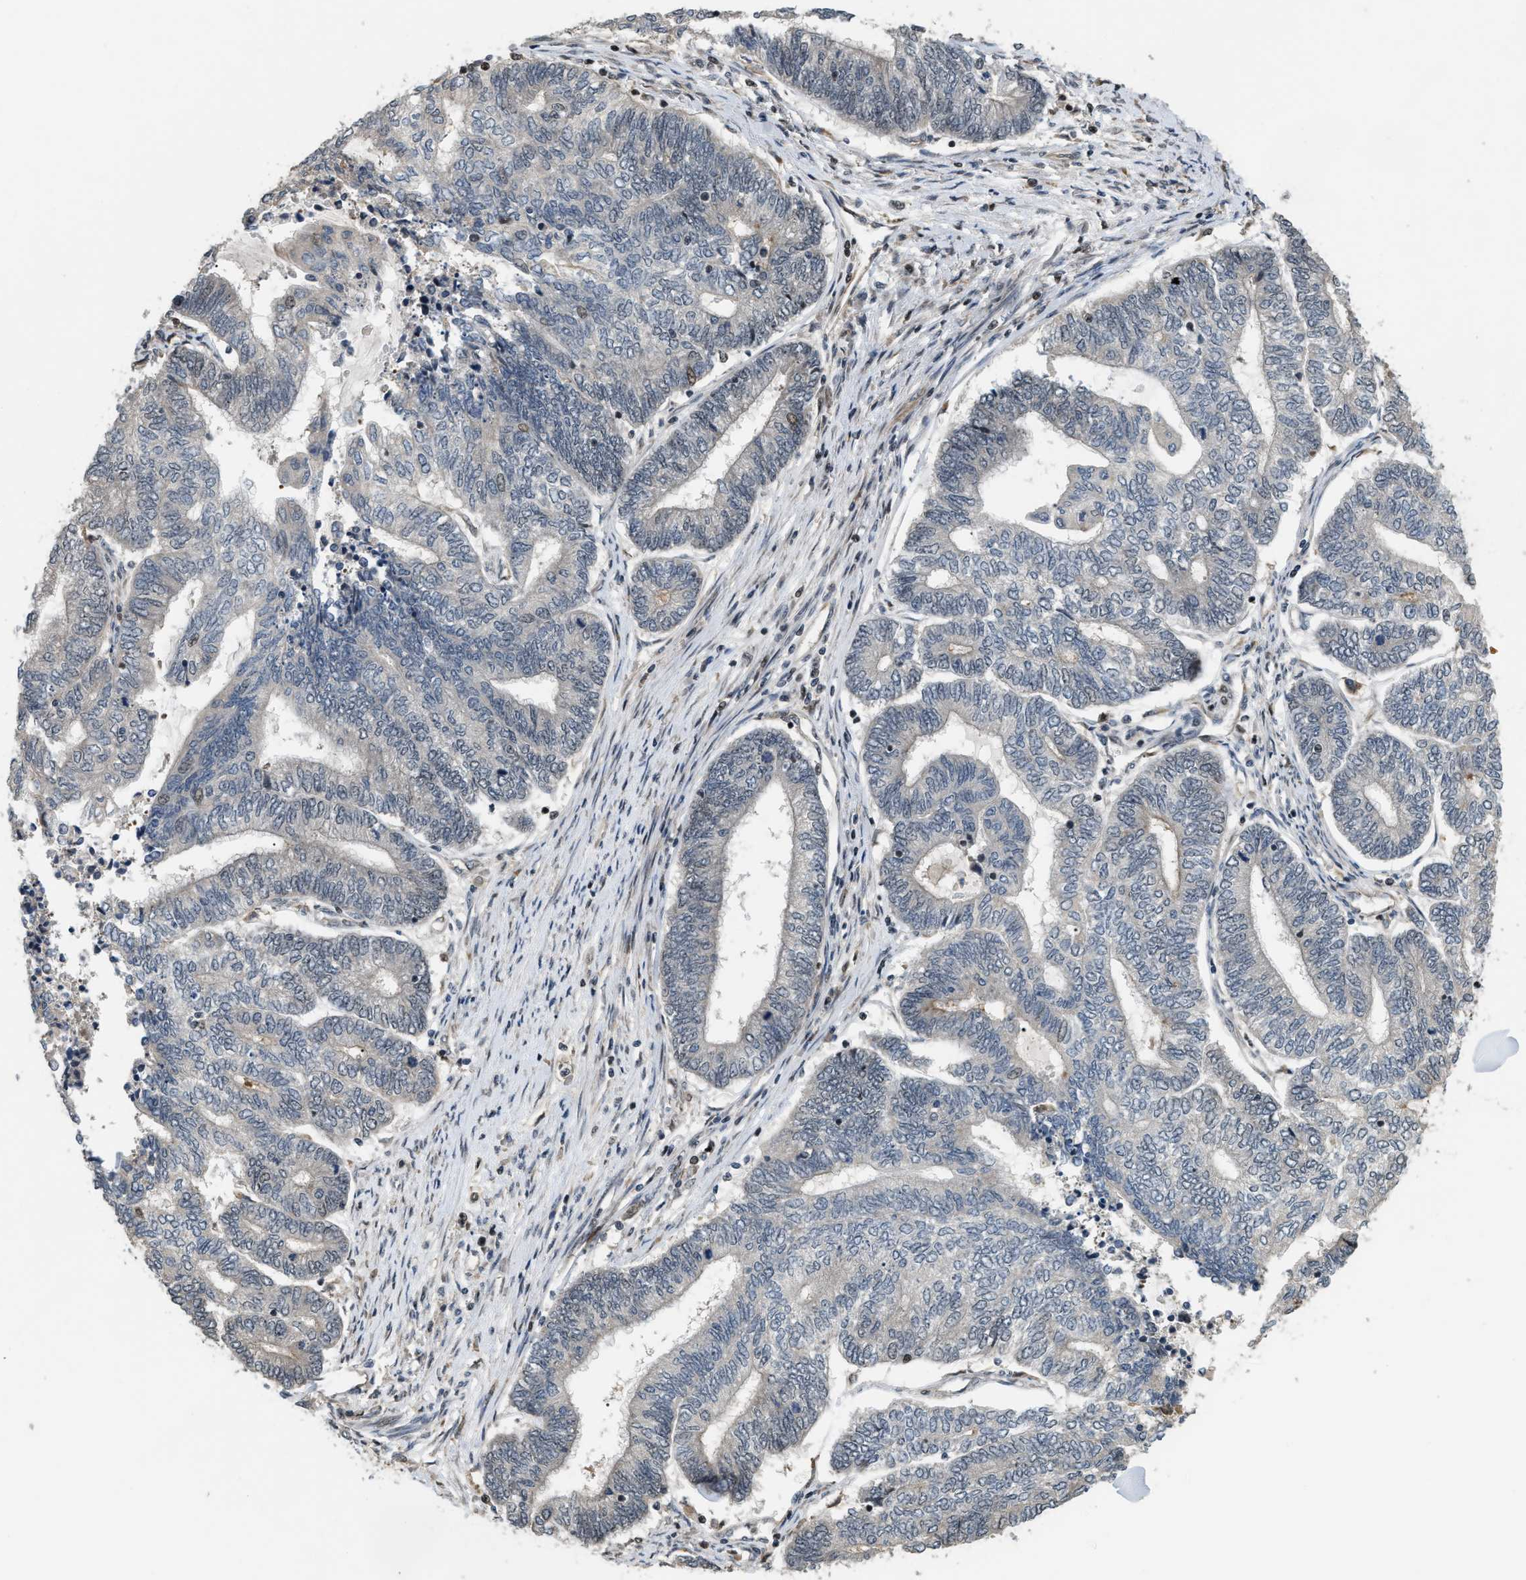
{"staining": {"intensity": "negative", "quantity": "none", "location": "none"}, "tissue": "endometrial cancer", "cell_type": "Tumor cells", "image_type": "cancer", "snomed": [{"axis": "morphology", "description": "Adenocarcinoma, NOS"}, {"axis": "topography", "description": "Uterus"}, {"axis": "topography", "description": "Endometrium"}], "caption": "Photomicrograph shows no protein positivity in tumor cells of adenocarcinoma (endometrial) tissue.", "gene": "LTA4H", "patient": {"sex": "female", "age": 70}}